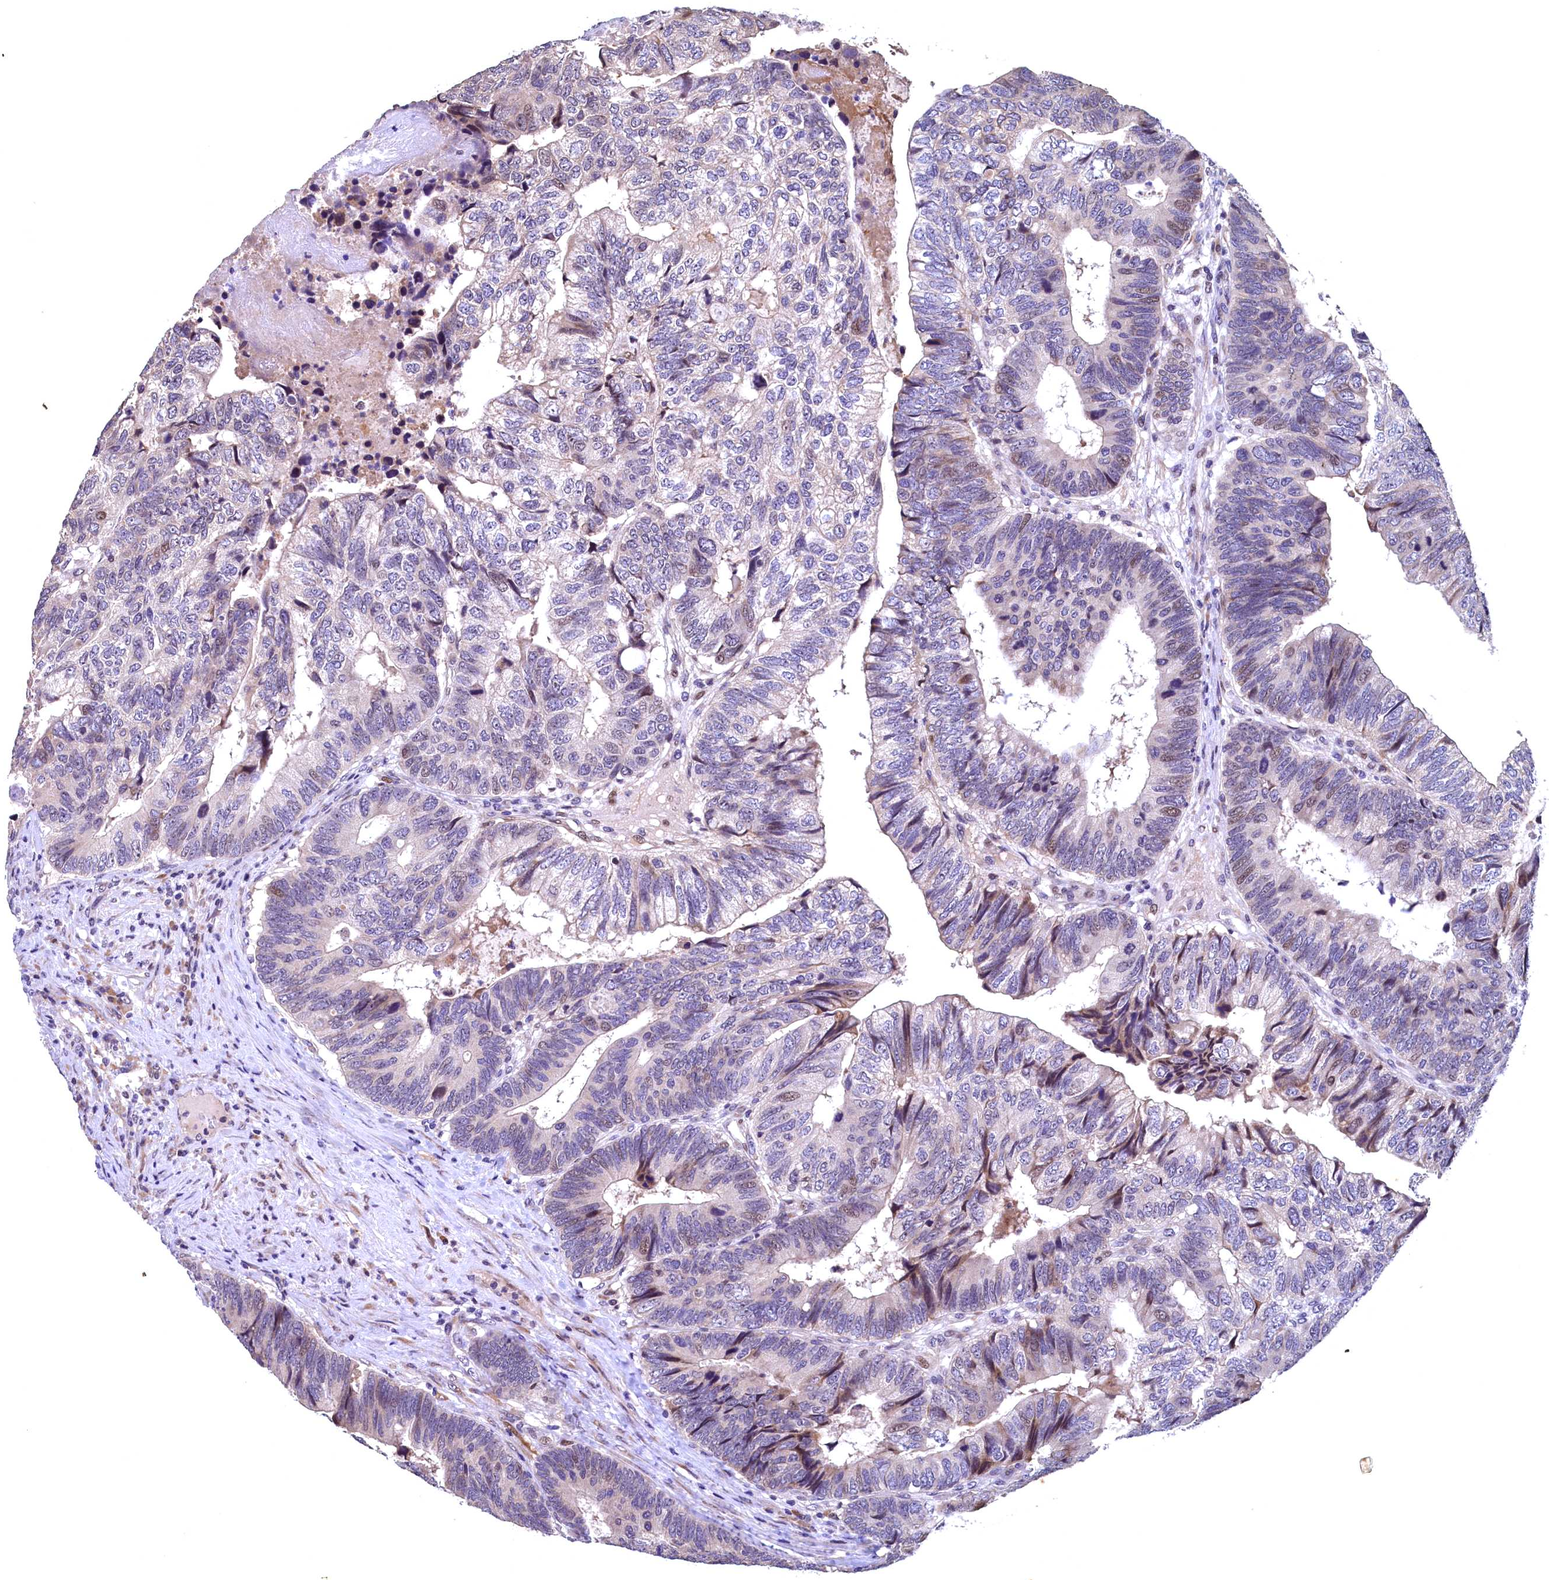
{"staining": {"intensity": "negative", "quantity": "none", "location": "none"}, "tissue": "colorectal cancer", "cell_type": "Tumor cells", "image_type": "cancer", "snomed": [{"axis": "morphology", "description": "Adenocarcinoma, NOS"}, {"axis": "topography", "description": "Colon"}], "caption": "Tumor cells are negative for protein expression in human colorectal adenocarcinoma.", "gene": "LATS2", "patient": {"sex": "female", "age": 67}}